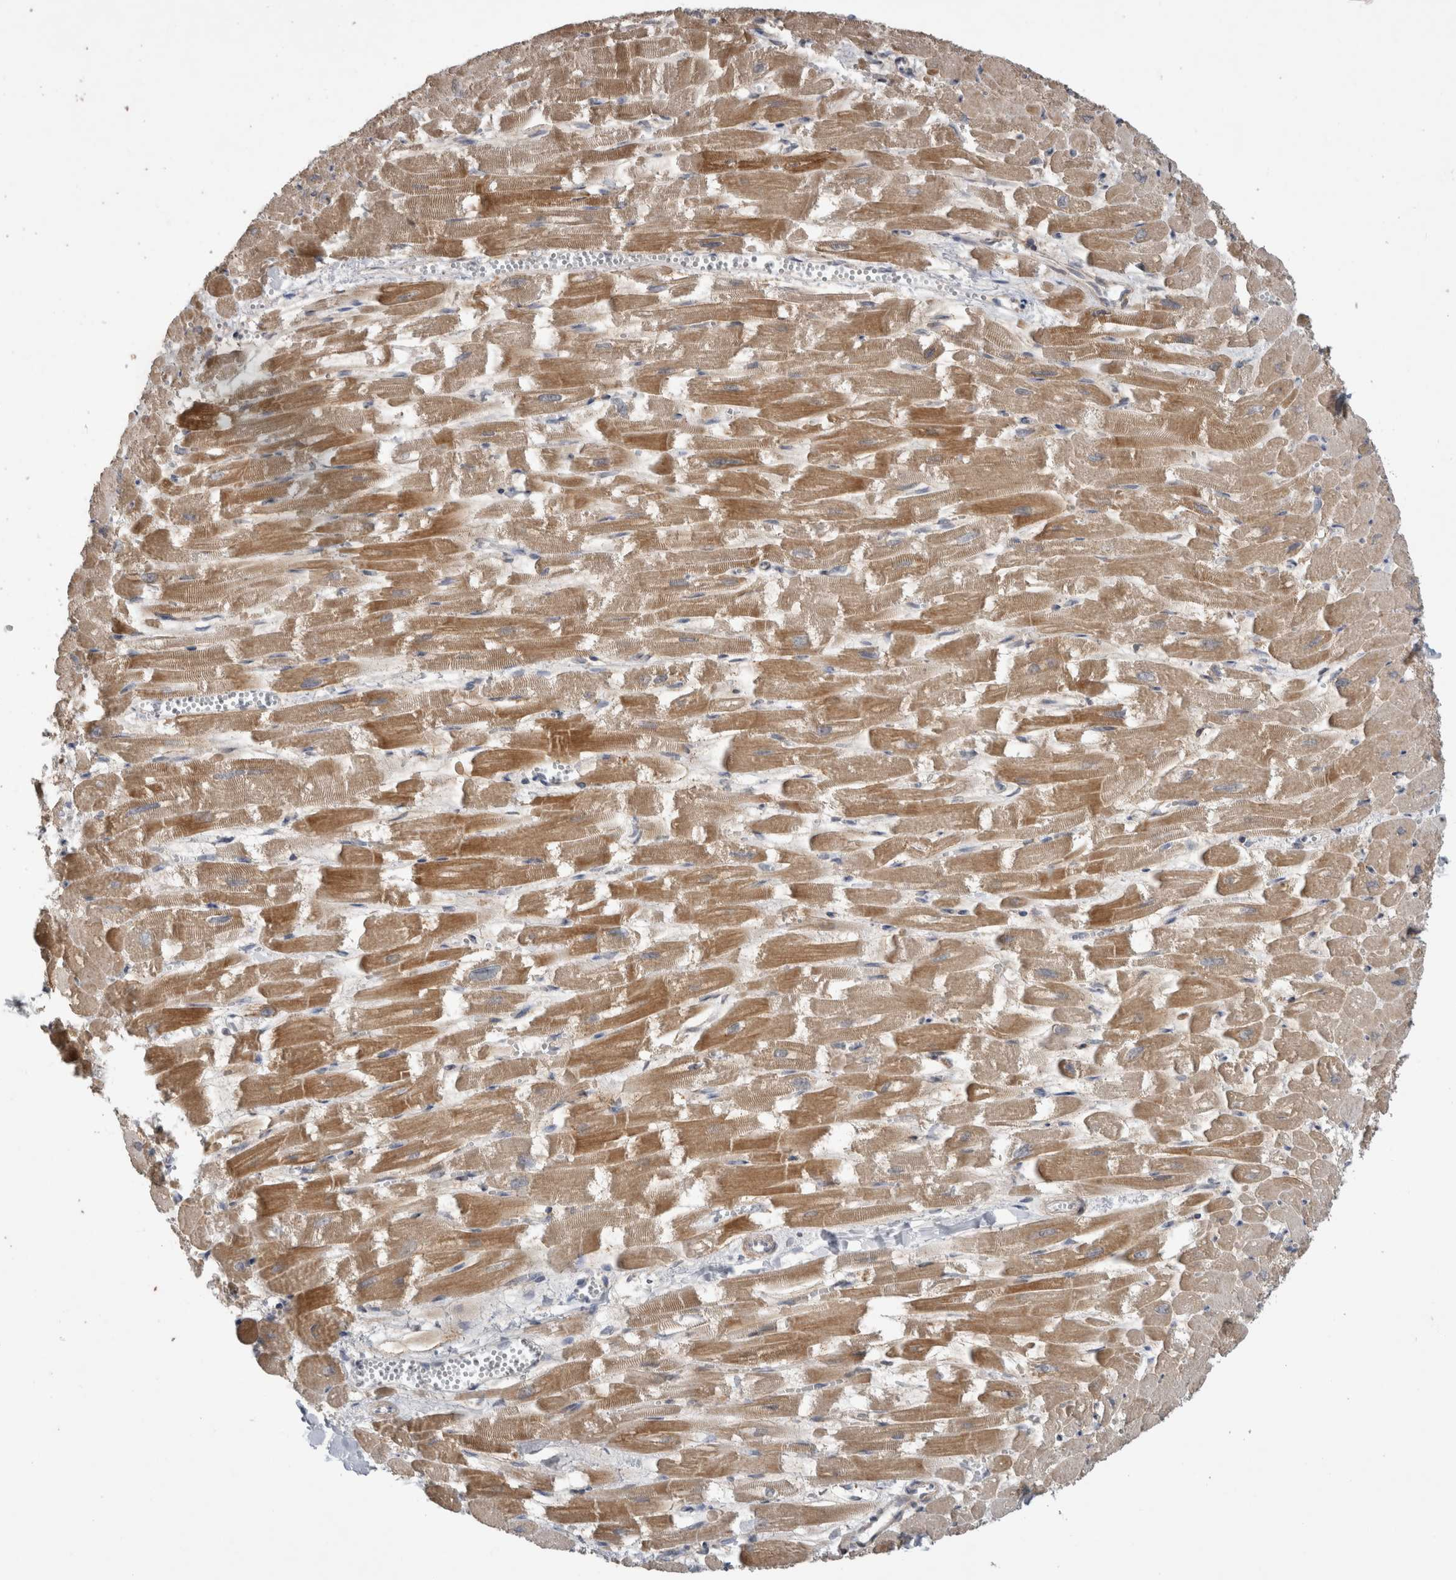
{"staining": {"intensity": "strong", "quantity": ">75%", "location": "cytoplasmic/membranous"}, "tissue": "heart muscle", "cell_type": "Cardiomyocytes", "image_type": "normal", "snomed": [{"axis": "morphology", "description": "Normal tissue, NOS"}, {"axis": "topography", "description": "Heart"}], "caption": "This is an image of immunohistochemistry staining of normal heart muscle, which shows strong staining in the cytoplasmic/membranous of cardiomyocytes.", "gene": "KCNIP1", "patient": {"sex": "male", "age": 54}}